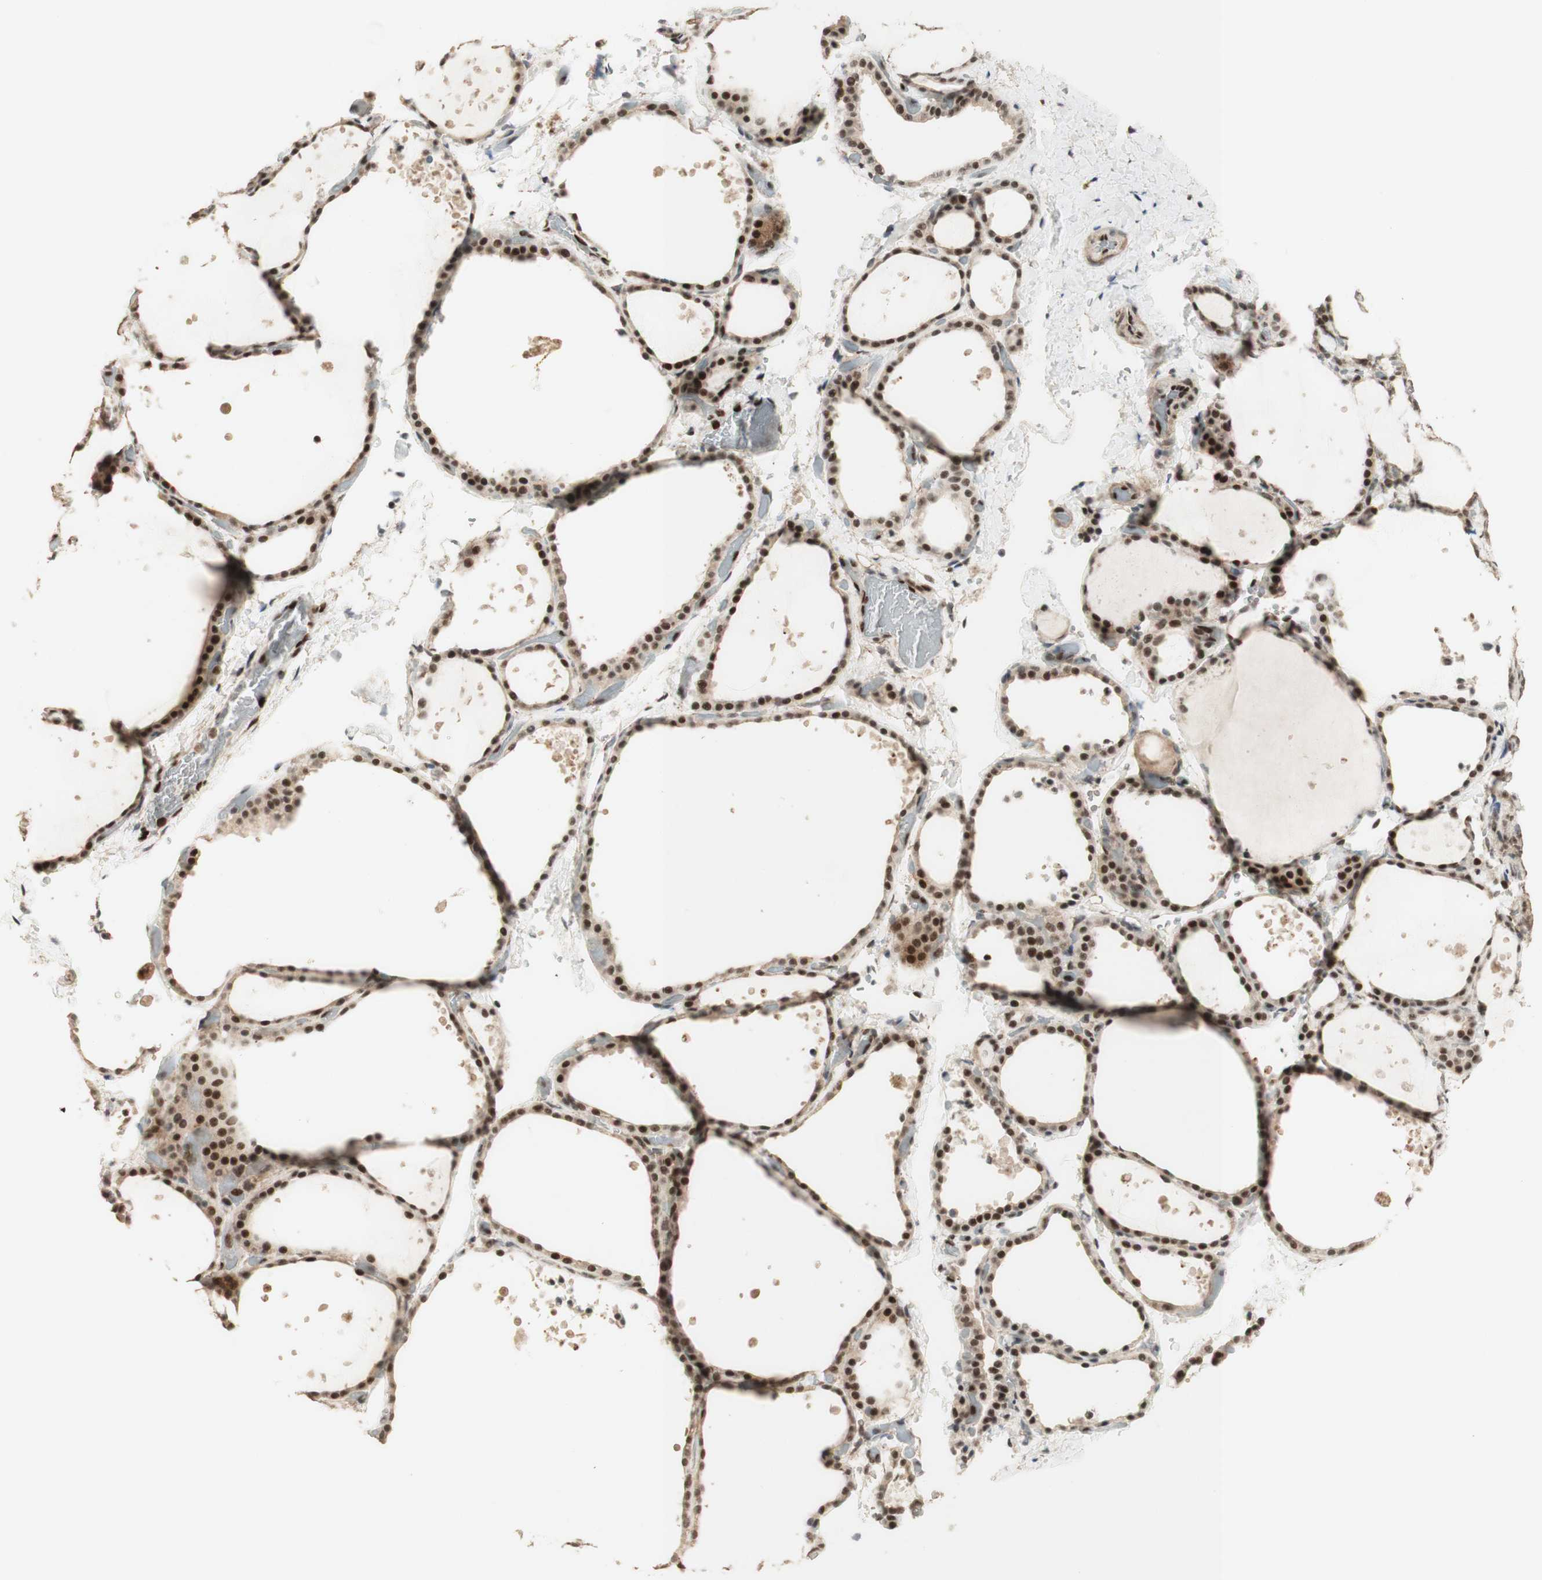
{"staining": {"intensity": "moderate", "quantity": ">75%", "location": "nuclear"}, "tissue": "thyroid gland", "cell_type": "Glandular cells", "image_type": "normal", "snomed": [{"axis": "morphology", "description": "Normal tissue, NOS"}, {"axis": "topography", "description": "Thyroid gland"}], "caption": "Protein staining of unremarkable thyroid gland shows moderate nuclear expression in about >75% of glandular cells.", "gene": "FOXP1", "patient": {"sex": "female", "age": 44}}